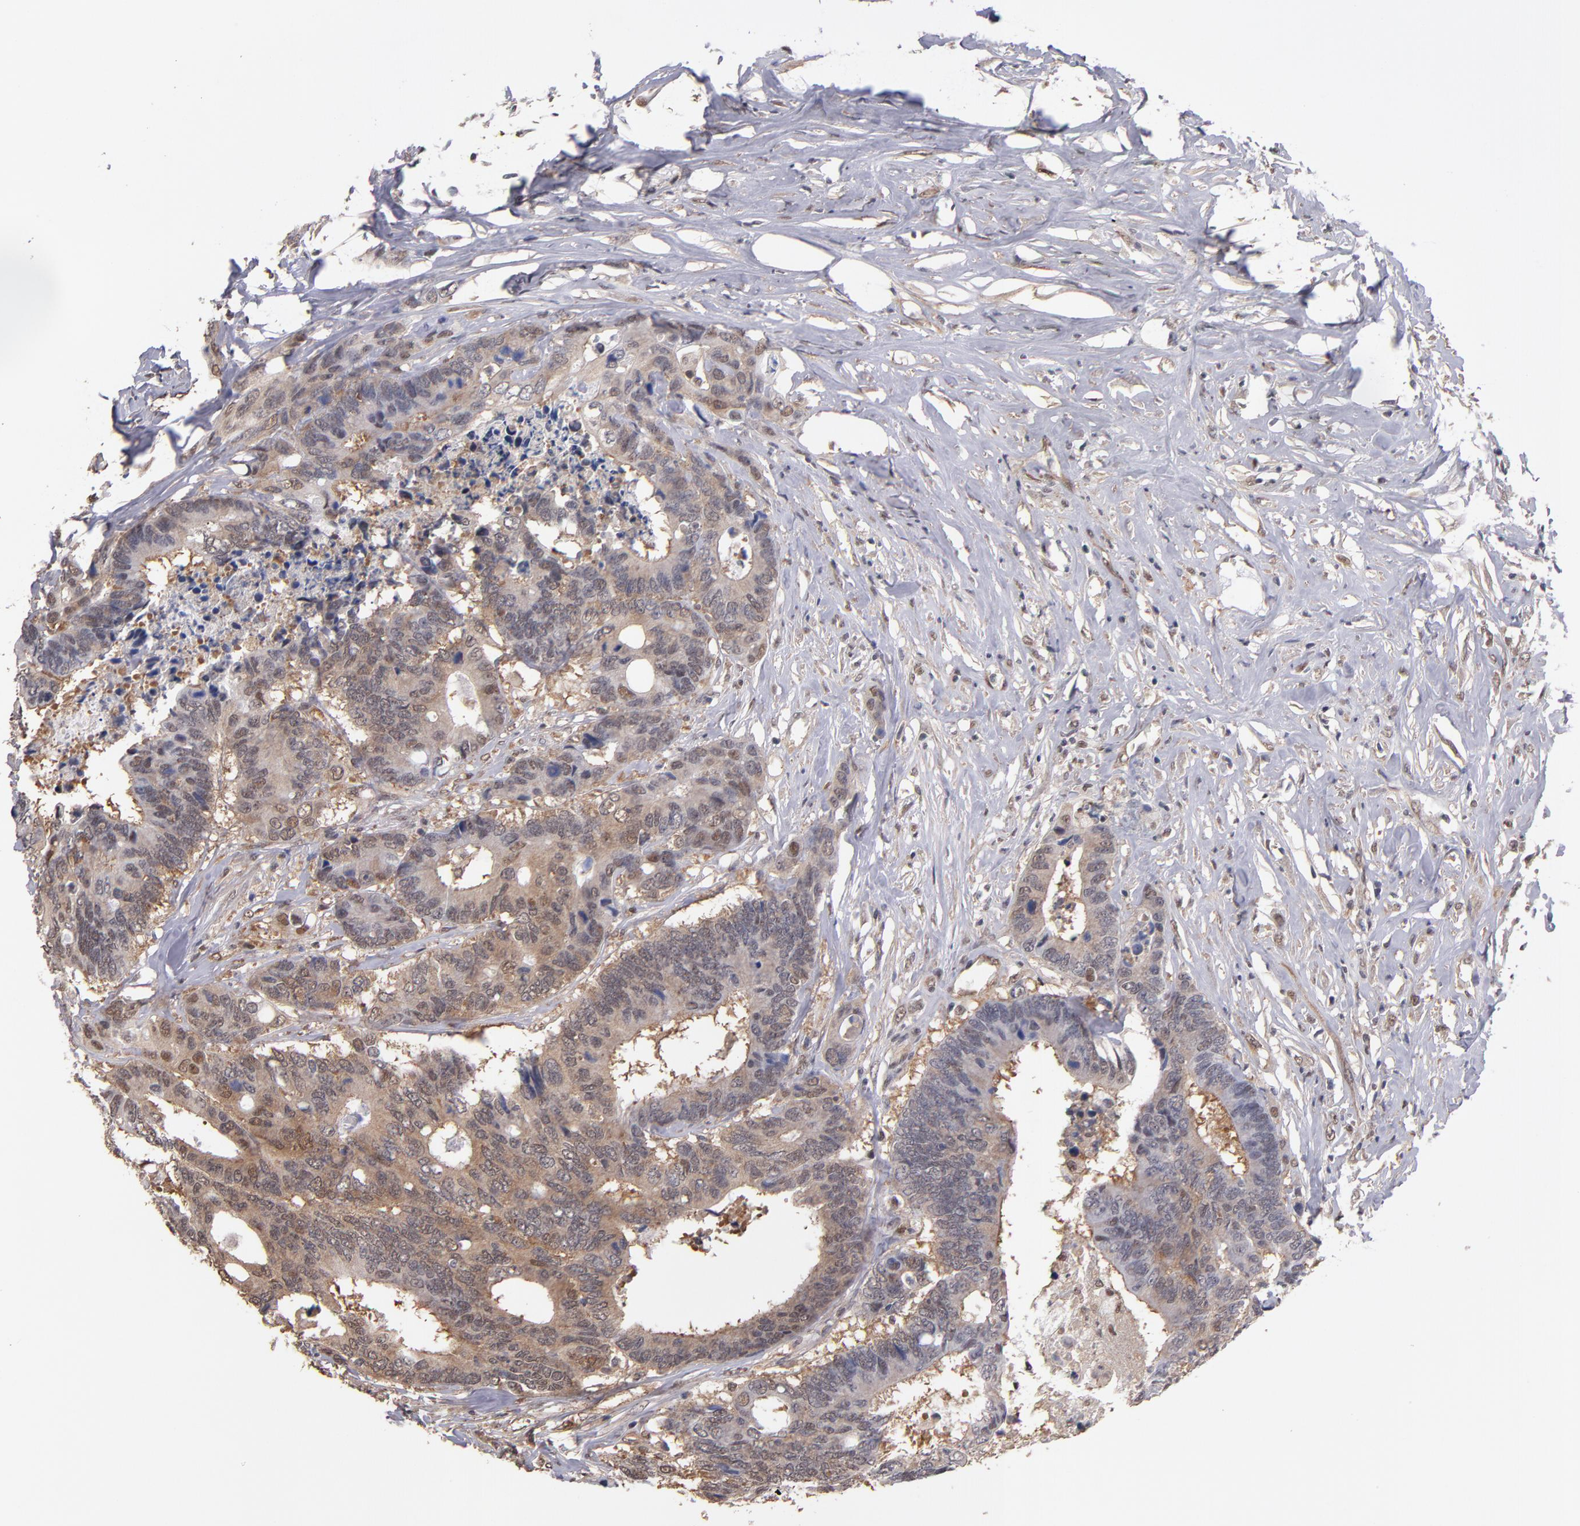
{"staining": {"intensity": "weak", "quantity": "25%-75%", "location": "cytoplasmic/membranous,nuclear"}, "tissue": "colorectal cancer", "cell_type": "Tumor cells", "image_type": "cancer", "snomed": [{"axis": "morphology", "description": "Adenocarcinoma, NOS"}, {"axis": "topography", "description": "Rectum"}], "caption": "Colorectal cancer (adenocarcinoma) stained with a protein marker displays weak staining in tumor cells.", "gene": "PSMD10", "patient": {"sex": "male", "age": 55}}